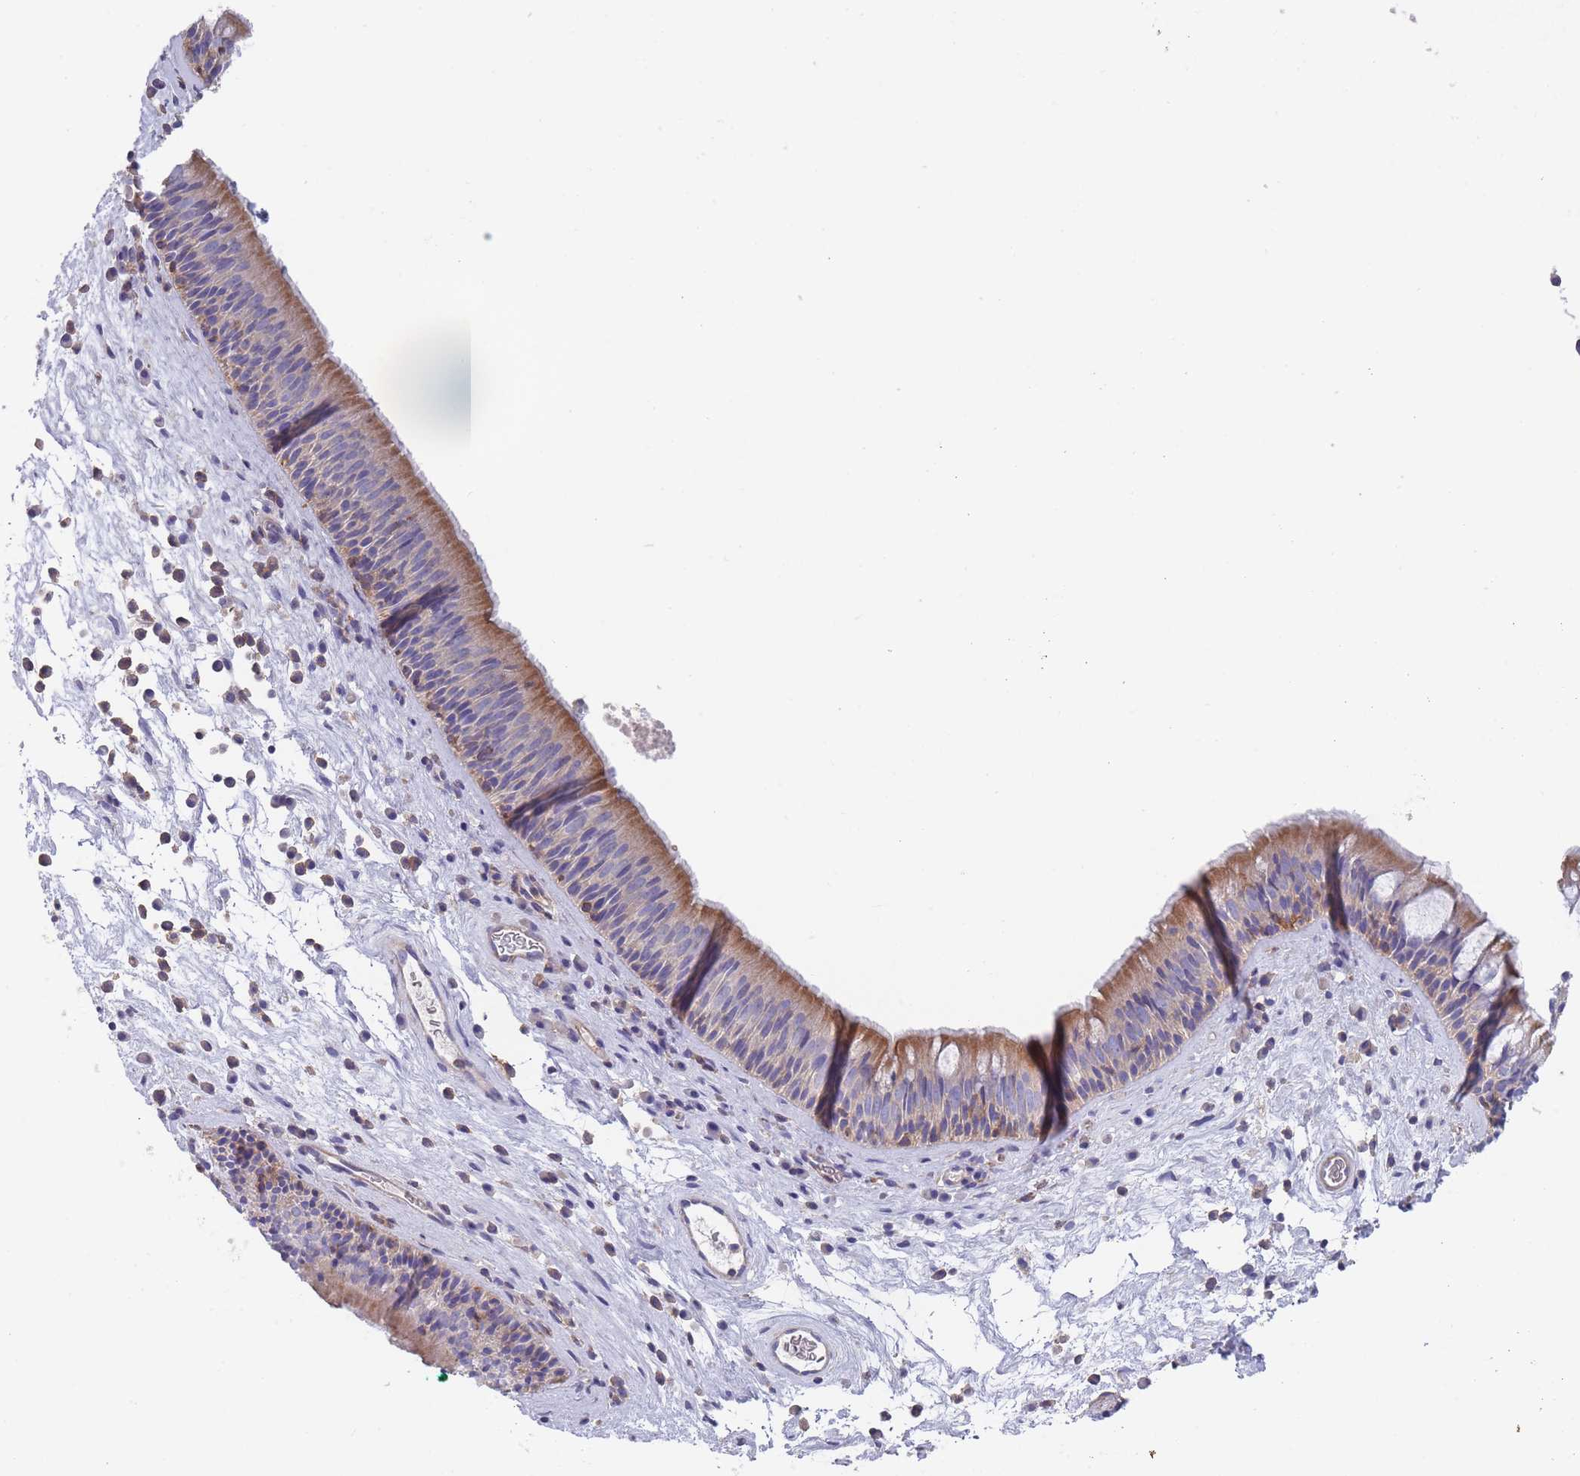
{"staining": {"intensity": "moderate", "quantity": "25%-75%", "location": "cytoplasmic/membranous"}, "tissue": "nasopharynx", "cell_type": "Respiratory epithelial cells", "image_type": "normal", "snomed": [{"axis": "morphology", "description": "Normal tissue, NOS"}, {"axis": "topography", "description": "Nasopharynx"}], "caption": "Respiratory epithelial cells show medium levels of moderate cytoplasmic/membranous expression in about 25%-75% of cells in benign nasopharynx. The protein of interest is shown in brown color, while the nuclei are stained blue.", "gene": "SCCPDH", "patient": {"sex": "male", "age": 63}}